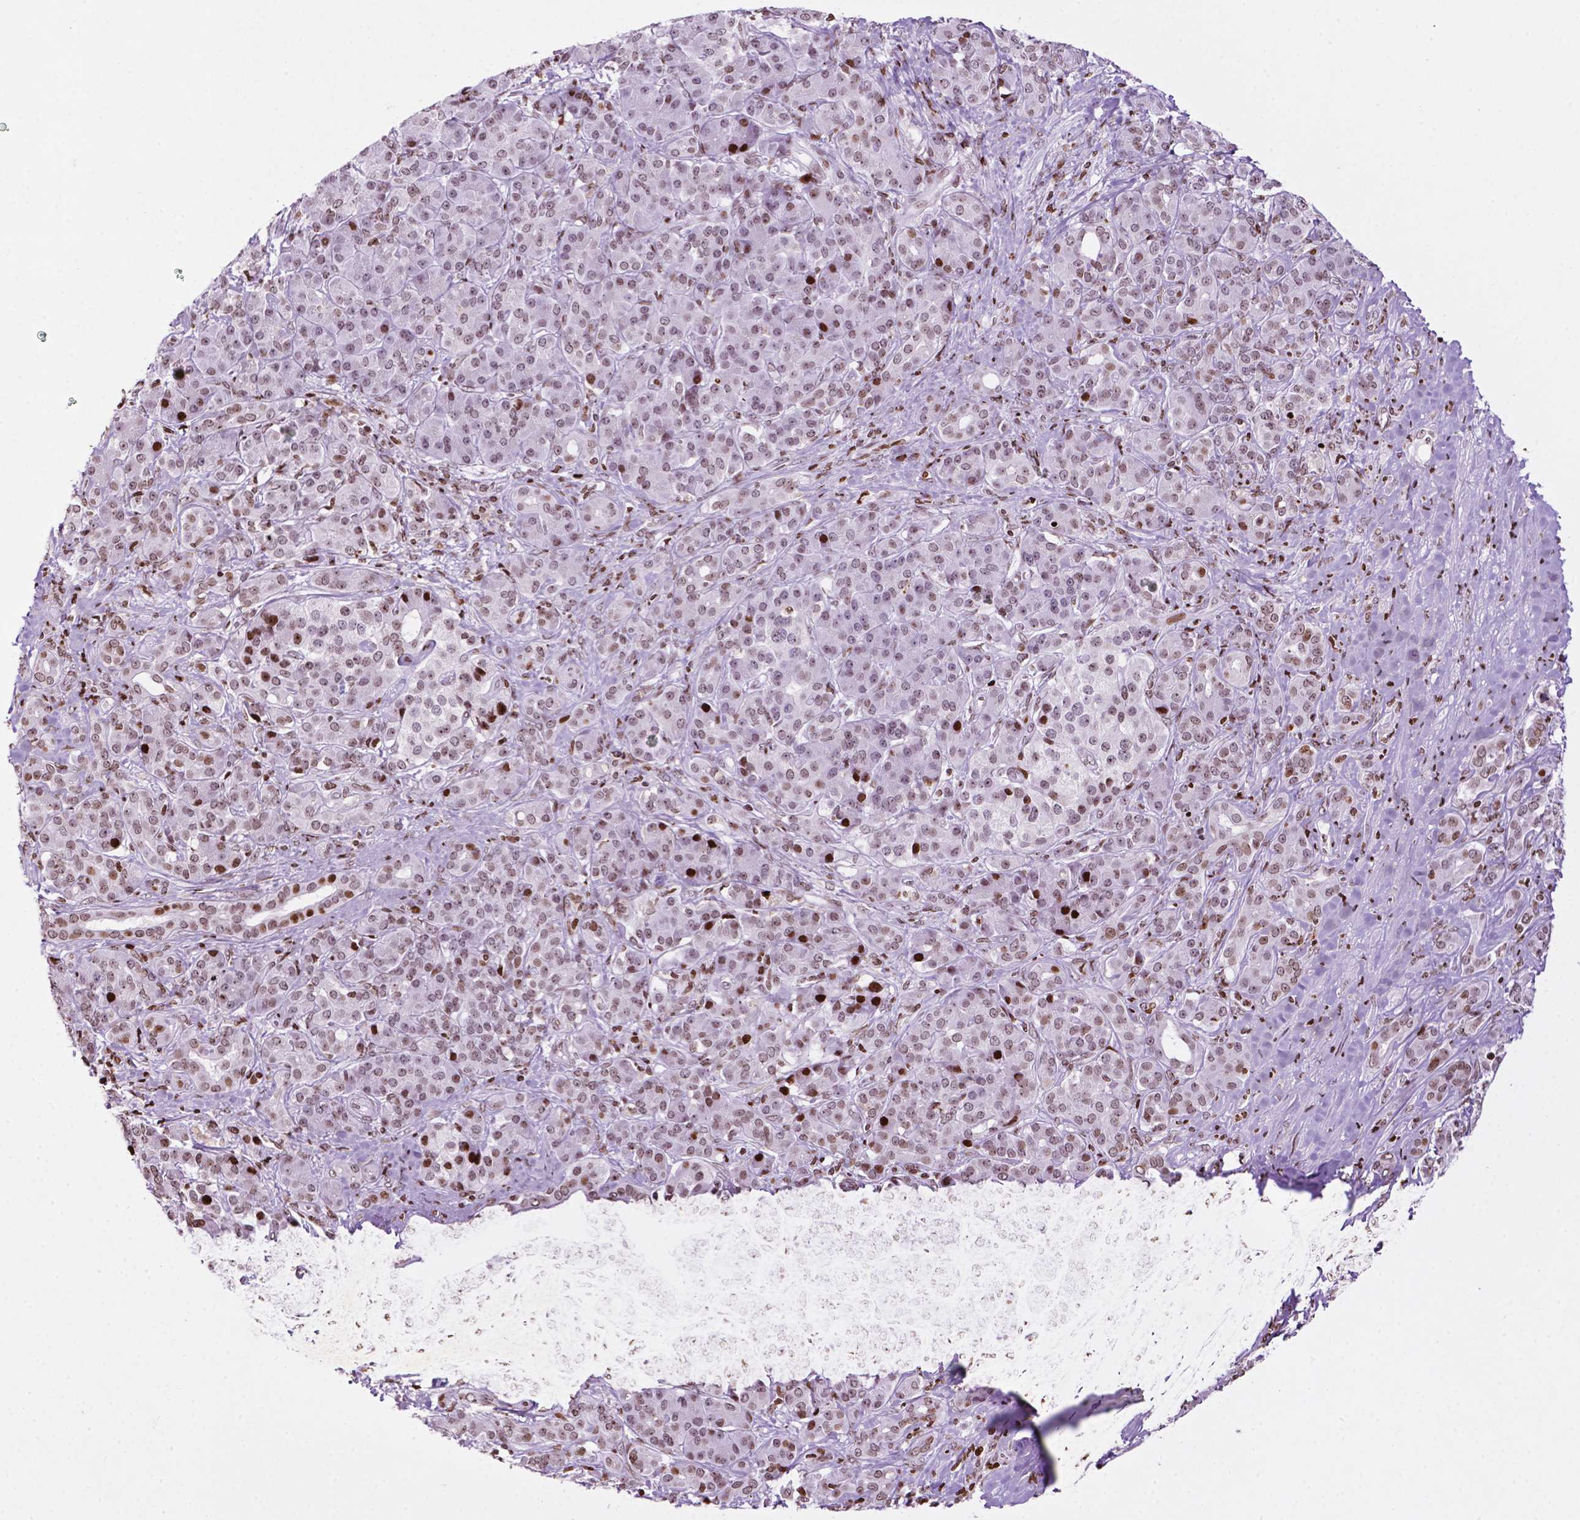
{"staining": {"intensity": "moderate", "quantity": "25%-75%", "location": "nuclear"}, "tissue": "pancreatic cancer", "cell_type": "Tumor cells", "image_type": "cancer", "snomed": [{"axis": "morphology", "description": "Normal tissue, NOS"}, {"axis": "morphology", "description": "Inflammation, NOS"}, {"axis": "morphology", "description": "Adenocarcinoma, NOS"}, {"axis": "topography", "description": "Pancreas"}], "caption": "Immunohistochemical staining of pancreatic adenocarcinoma shows moderate nuclear protein staining in approximately 25%-75% of tumor cells. The staining was performed using DAB (3,3'-diaminobenzidine) to visualize the protein expression in brown, while the nuclei were stained in blue with hematoxylin (Magnification: 20x).", "gene": "TMEM250", "patient": {"sex": "male", "age": 57}}